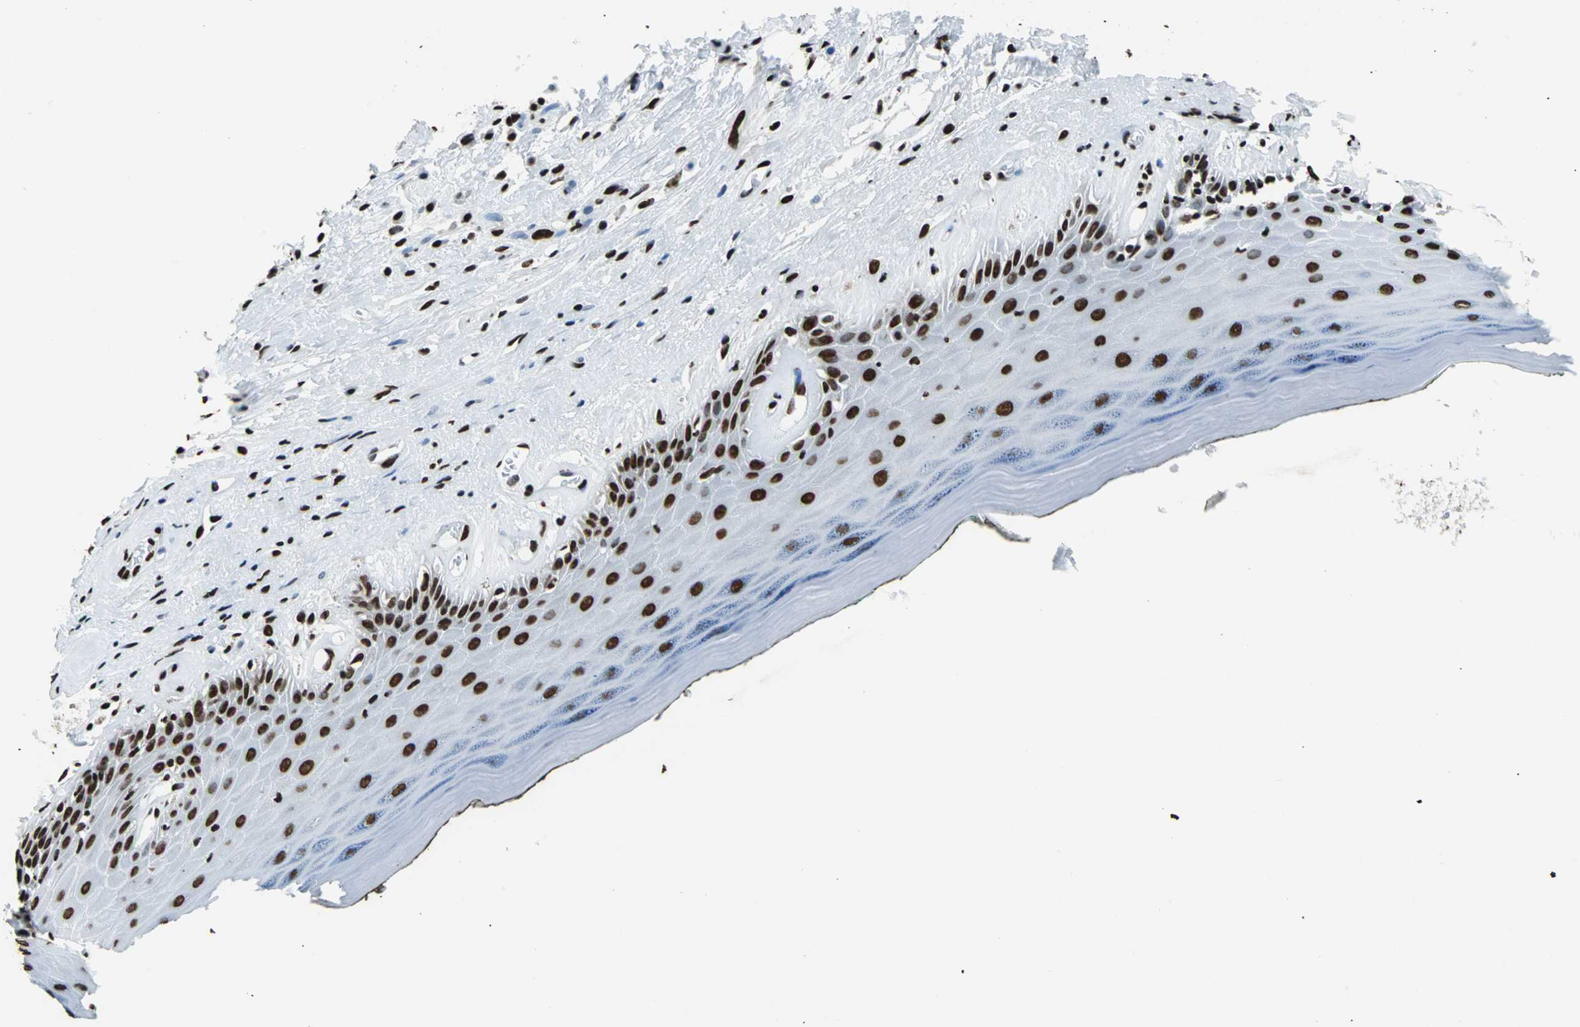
{"staining": {"intensity": "strong", "quantity": ">75%", "location": "nuclear"}, "tissue": "skin", "cell_type": "Epidermal cells", "image_type": "normal", "snomed": [{"axis": "morphology", "description": "Normal tissue, NOS"}, {"axis": "morphology", "description": "Inflammation, NOS"}, {"axis": "topography", "description": "Vulva"}], "caption": "Epidermal cells exhibit high levels of strong nuclear expression in approximately >75% of cells in benign human skin.", "gene": "FUBP1", "patient": {"sex": "female", "age": 84}}